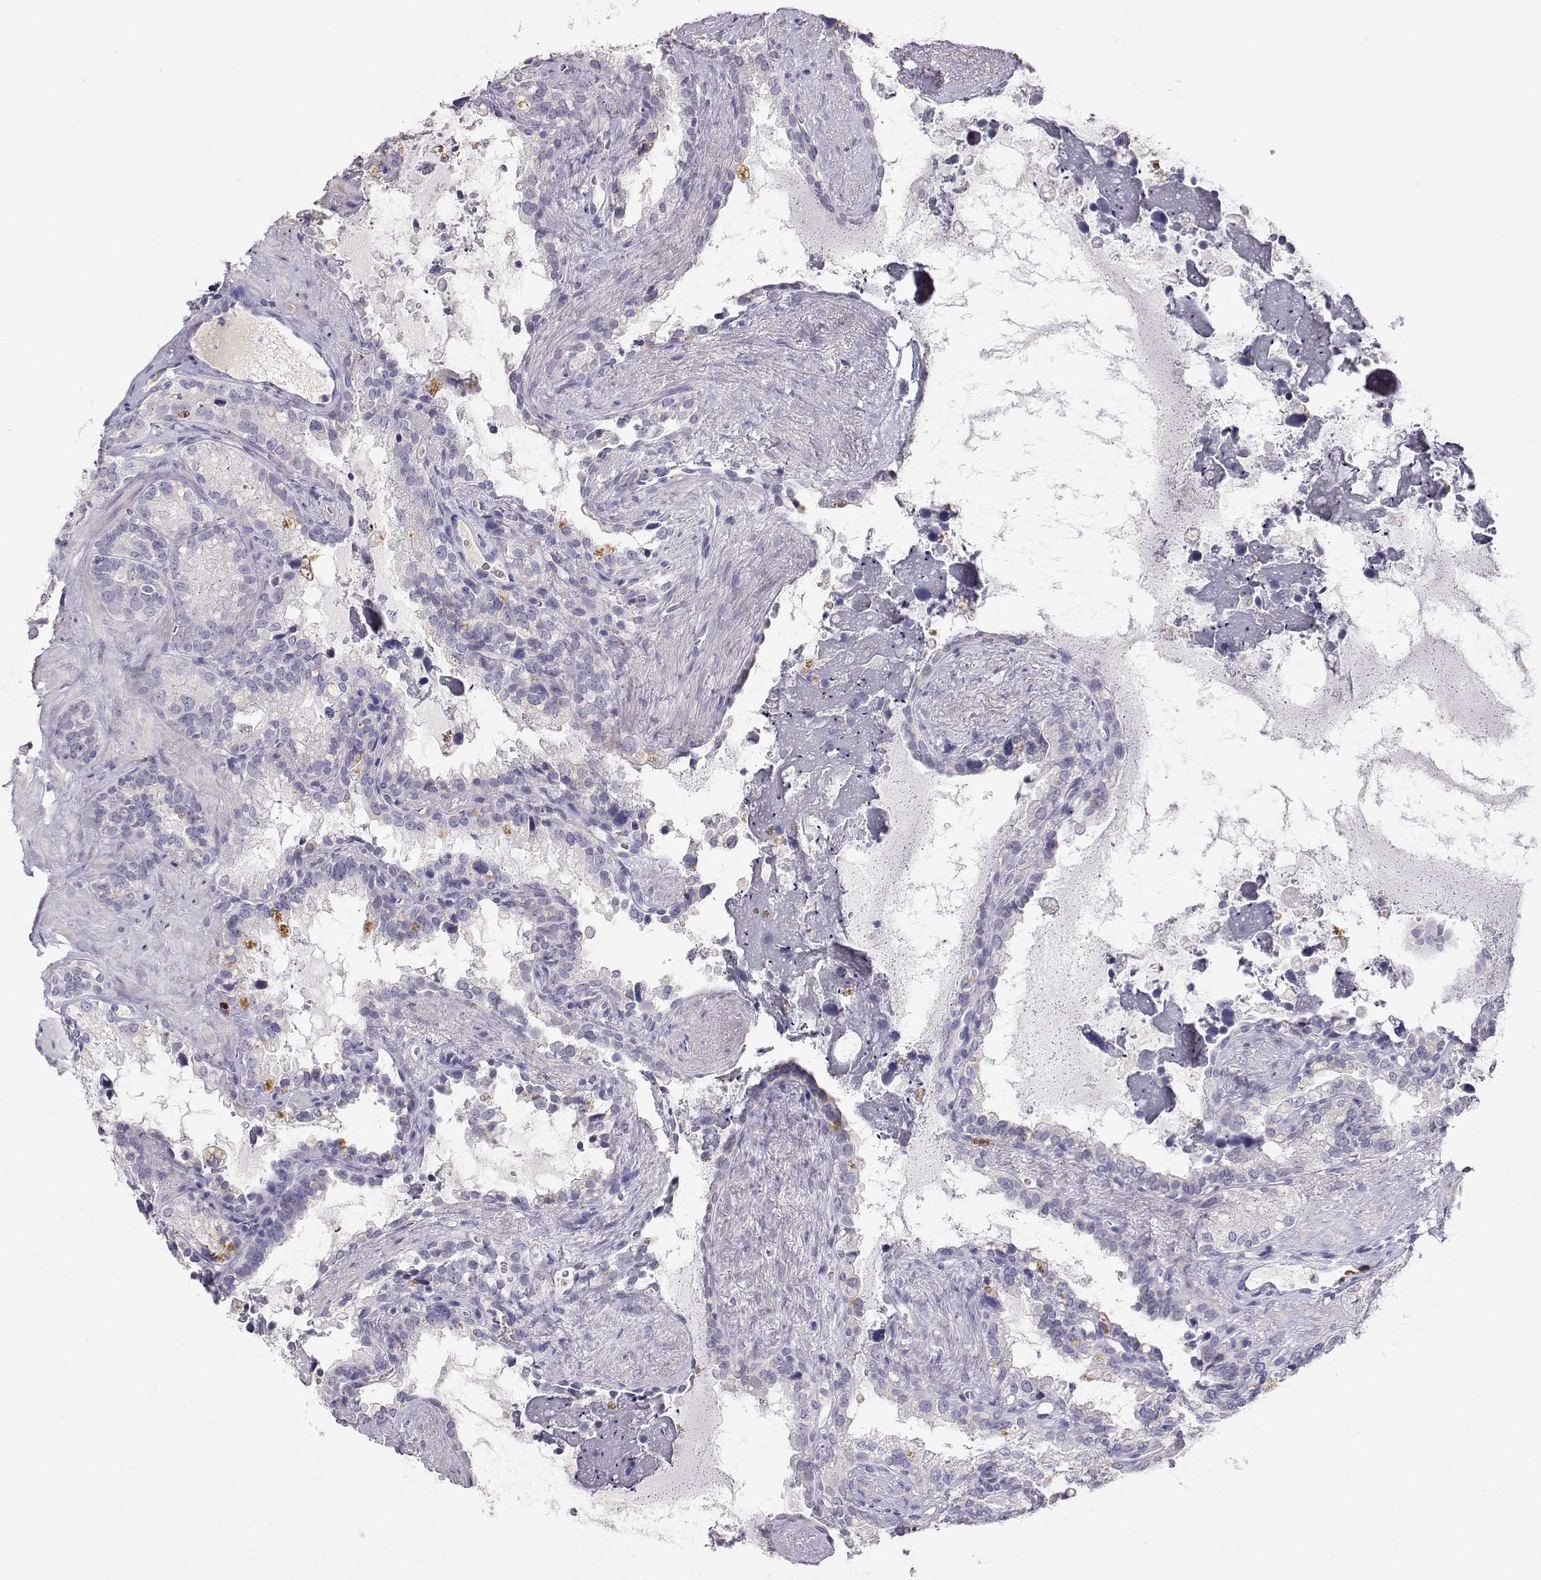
{"staining": {"intensity": "negative", "quantity": "none", "location": "none"}, "tissue": "seminal vesicle", "cell_type": "Glandular cells", "image_type": "normal", "snomed": [{"axis": "morphology", "description": "Normal tissue, NOS"}, {"axis": "topography", "description": "Seminal veicle"}], "caption": "Glandular cells are negative for protein expression in unremarkable human seminal vesicle. Brightfield microscopy of immunohistochemistry stained with DAB (3,3'-diaminobenzidine) (brown) and hematoxylin (blue), captured at high magnification.", "gene": "CDHR1", "patient": {"sex": "male", "age": 71}}